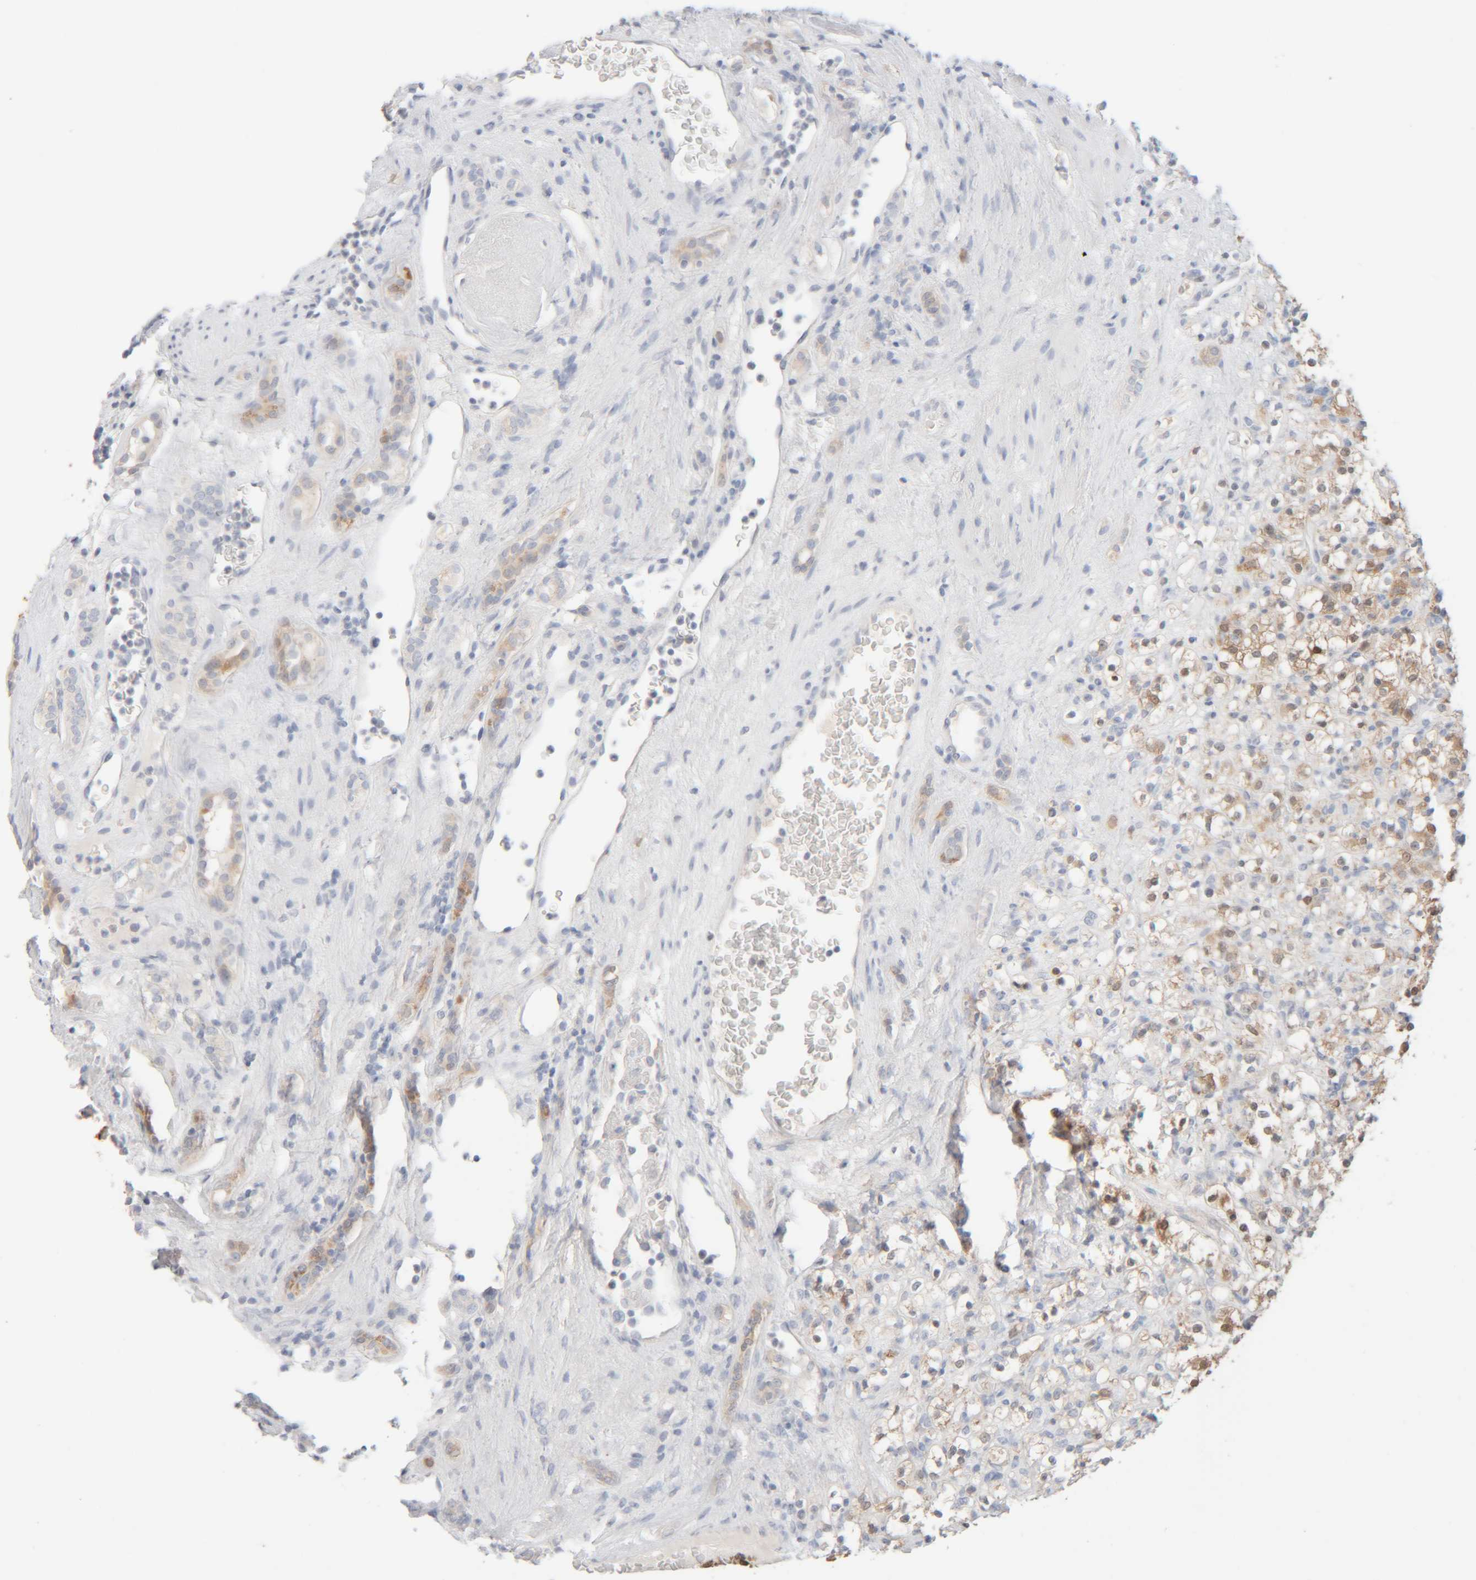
{"staining": {"intensity": "moderate", "quantity": ">75%", "location": "cytoplasmic/membranous"}, "tissue": "renal cancer", "cell_type": "Tumor cells", "image_type": "cancer", "snomed": [{"axis": "morphology", "description": "Normal tissue, NOS"}, {"axis": "morphology", "description": "Adenocarcinoma, NOS"}, {"axis": "topography", "description": "Kidney"}], "caption": "Human renal cancer (adenocarcinoma) stained for a protein (brown) exhibits moderate cytoplasmic/membranous positive expression in about >75% of tumor cells.", "gene": "RIDA", "patient": {"sex": "female", "age": 72}}